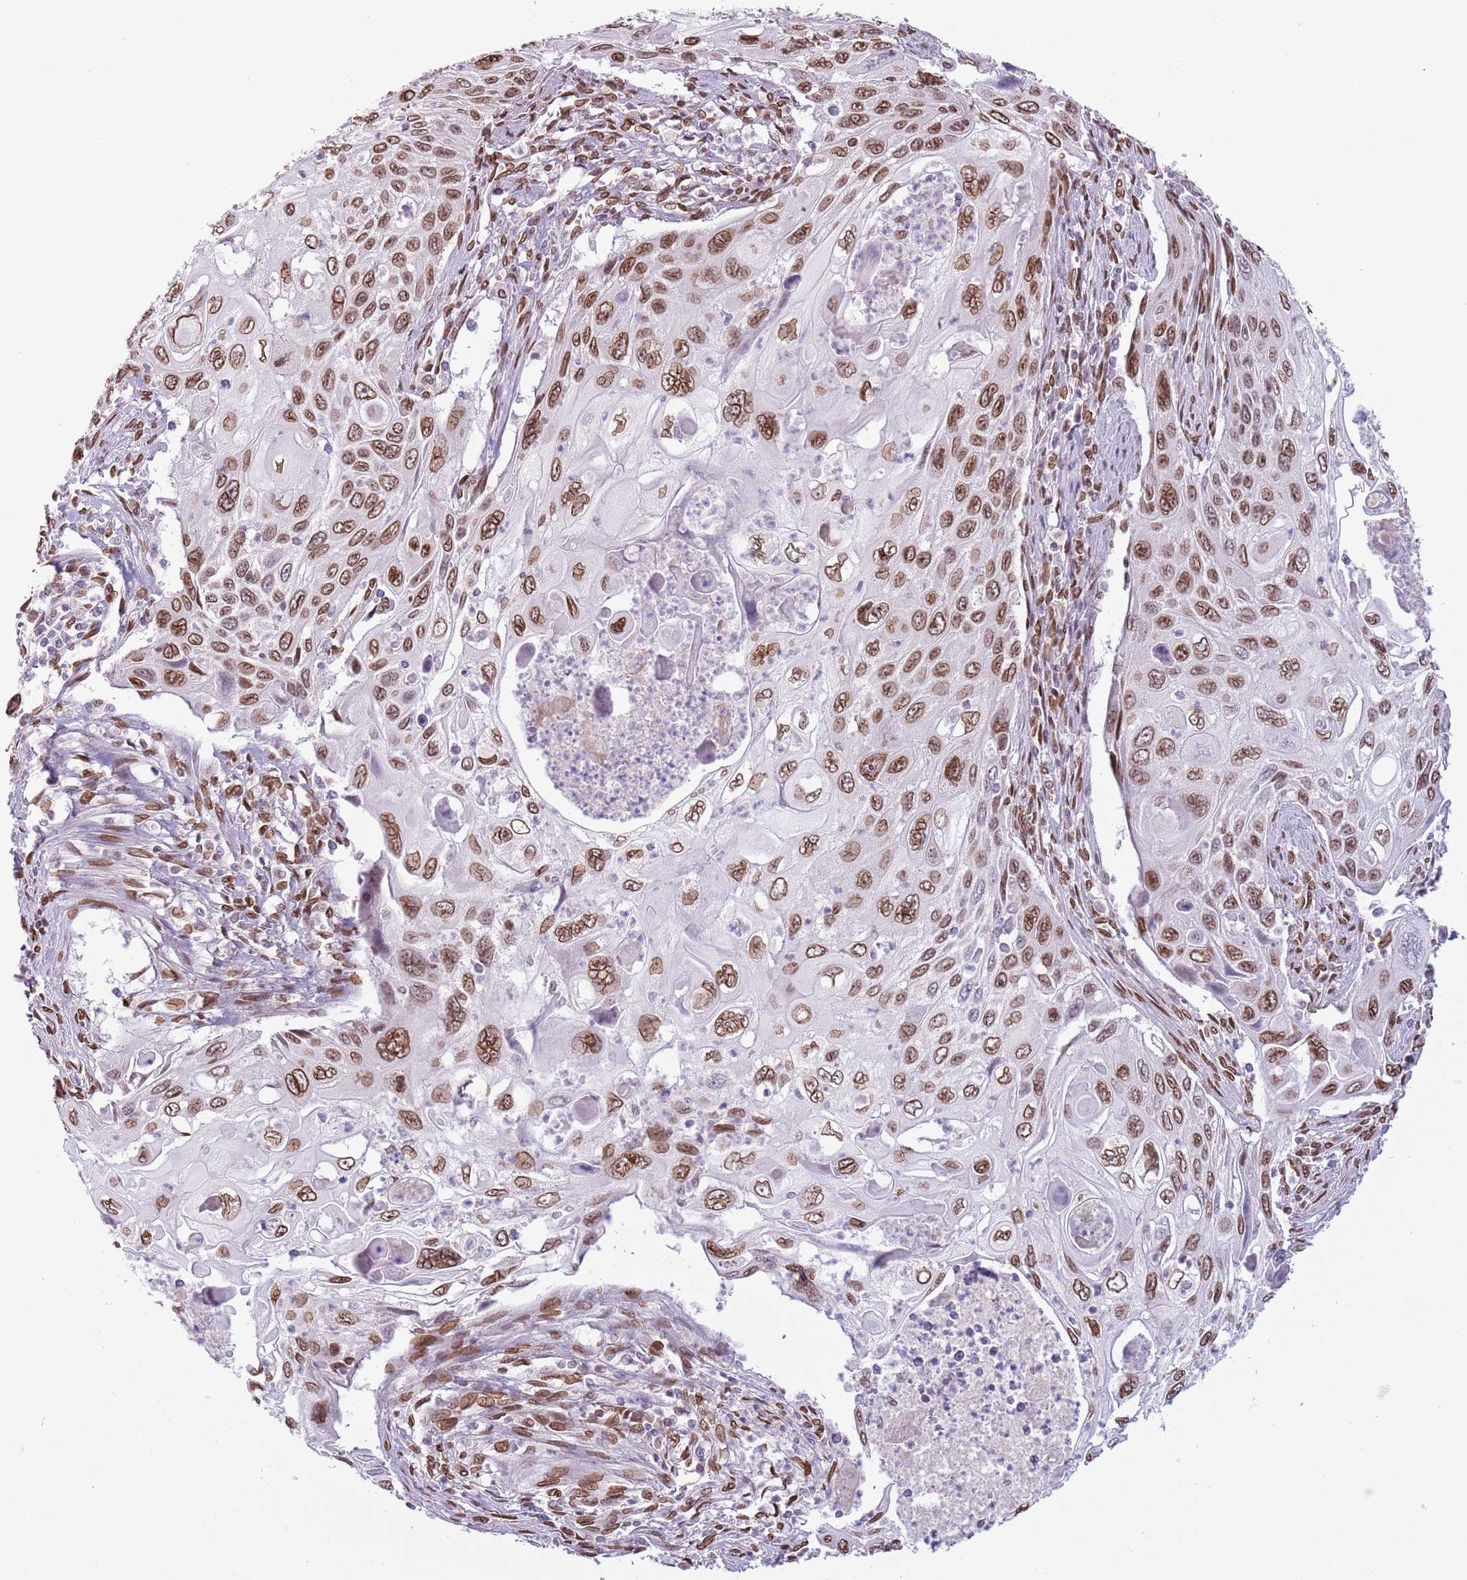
{"staining": {"intensity": "moderate", "quantity": ">75%", "location": "cytoplasmic/membranous,nuclear"}, "tissue": "cervical cancer", "cell_type": "Tumor cells", "image_type": "cancer", "snomed": [{"axis": "morphology", "description": "Squamous cell carcinoma, NOS"}, {"axis": "topography", "description": "Cervix"}], "caption": "Immunohistochemistry (IHC) image of cervical cancer (squamous cell carcinoma) stained for a protein (brown), which demonstrates medium levels of moderate cytoplasmic/membranous and nuclear expression in about >75% of tumor cells.", "gene": "ZGLP1", "patient": {"sex": "female", "age": 70}}